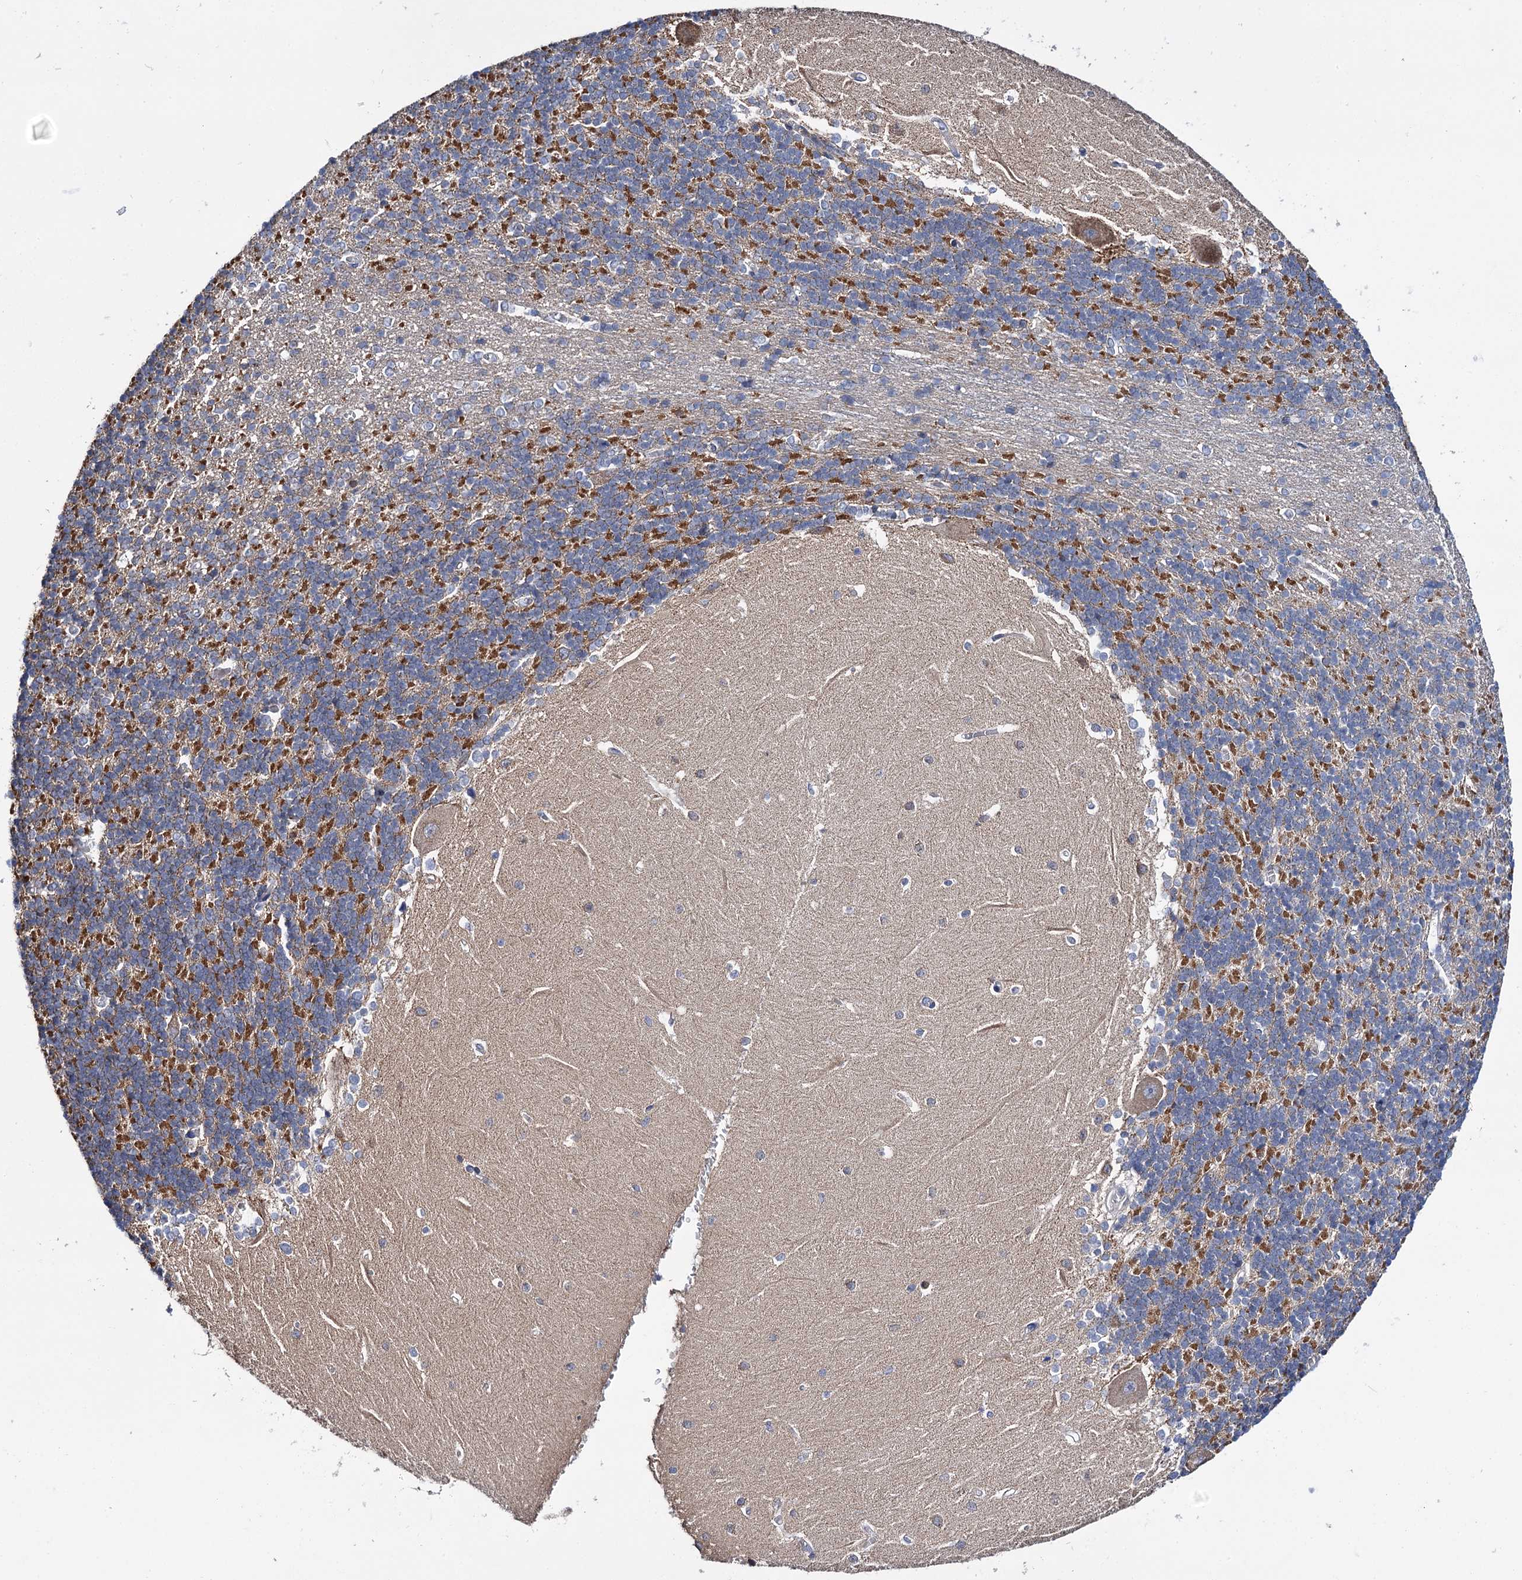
{"staining": {"intensity": "strong", "quantity": "25%-75%", "location": "cytoplasmic/membranous"}, "tissue": "cerebellum", "cell_type": "Cells in granular layer", "image_type": "normal", "snomed": [{"axis": "morphology", "description": "Normal tissue, NOS"}, {"axis": "topography", "description": "Cerebellum"}], "caption": "IHC micrograph of unremarkable cerebellum stained for a protein (brown), which displays high levels of strong cytoplasmic/membranous expression in approximately 25%-75% of cells in granular layer.", "gene": "UBASH3B", "patient": {"sex": "male", "age": 37}}